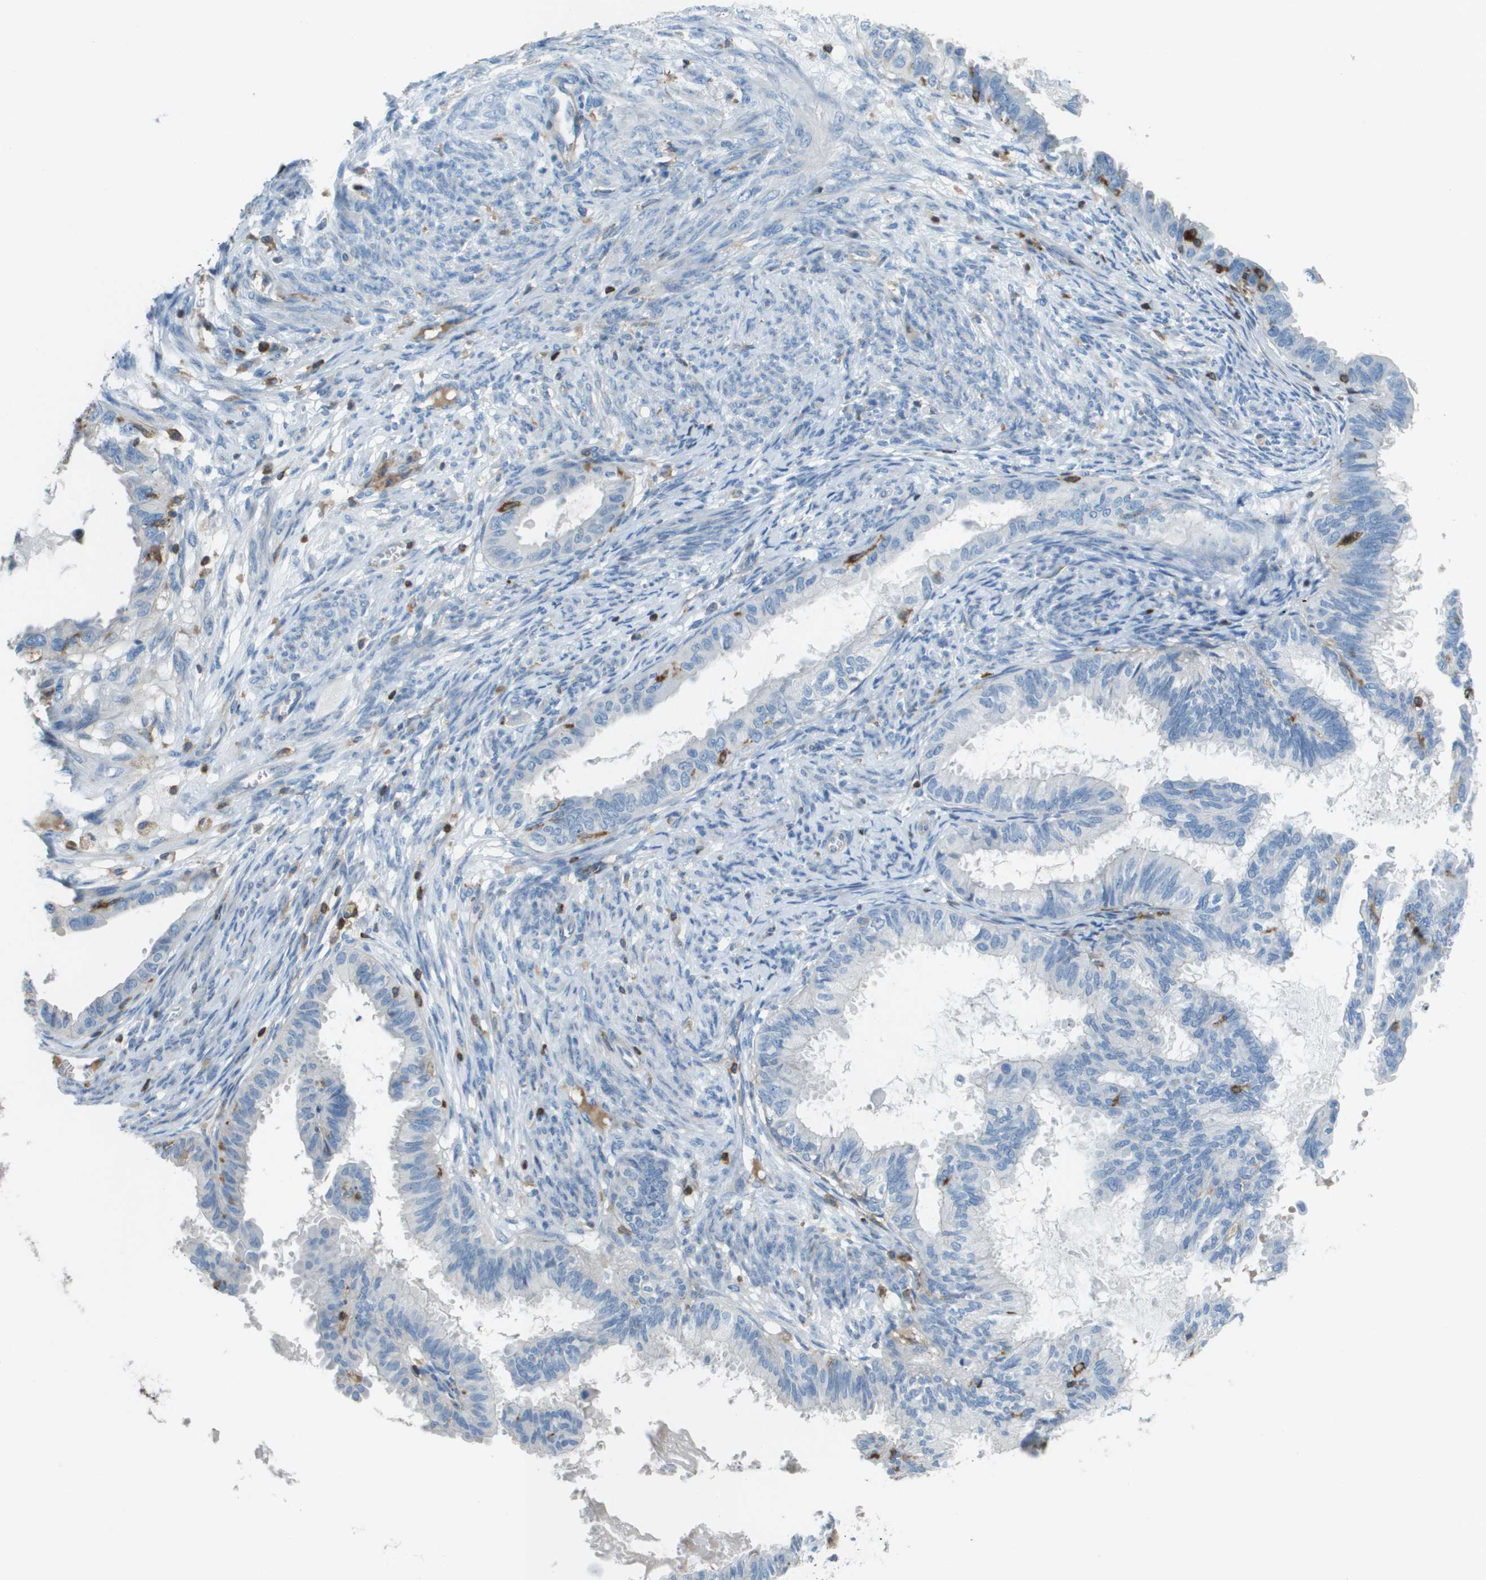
{"staining": {"intensity": "negative", "quantity": "none", "location": "none"}, "tissue": "cervical cancer", "cell_type": "Tumor cells", "image_type": "cancer", "snomed": [{"axis": "morphology", "description": "Normal tissue, NOS"}, {"axis": "morphology", "description": "Adenocarcinoma, NOS"}, {"axis": "topography", "description": "Cervix"}, {"axis": "topography", "description": "Endometrium"}], "caption": "Immunohistochemistry of cervical cancer (adenocarcinoma) exhibits no positivity in tumor cells. (DAB (3,3'-diaminobenzidine) immunohistochemistry (IHC) visualized using brightfield microscopy, high magnification).", "gene": "APBB1IP", "patient": {"sex": "female", "age": 86}}